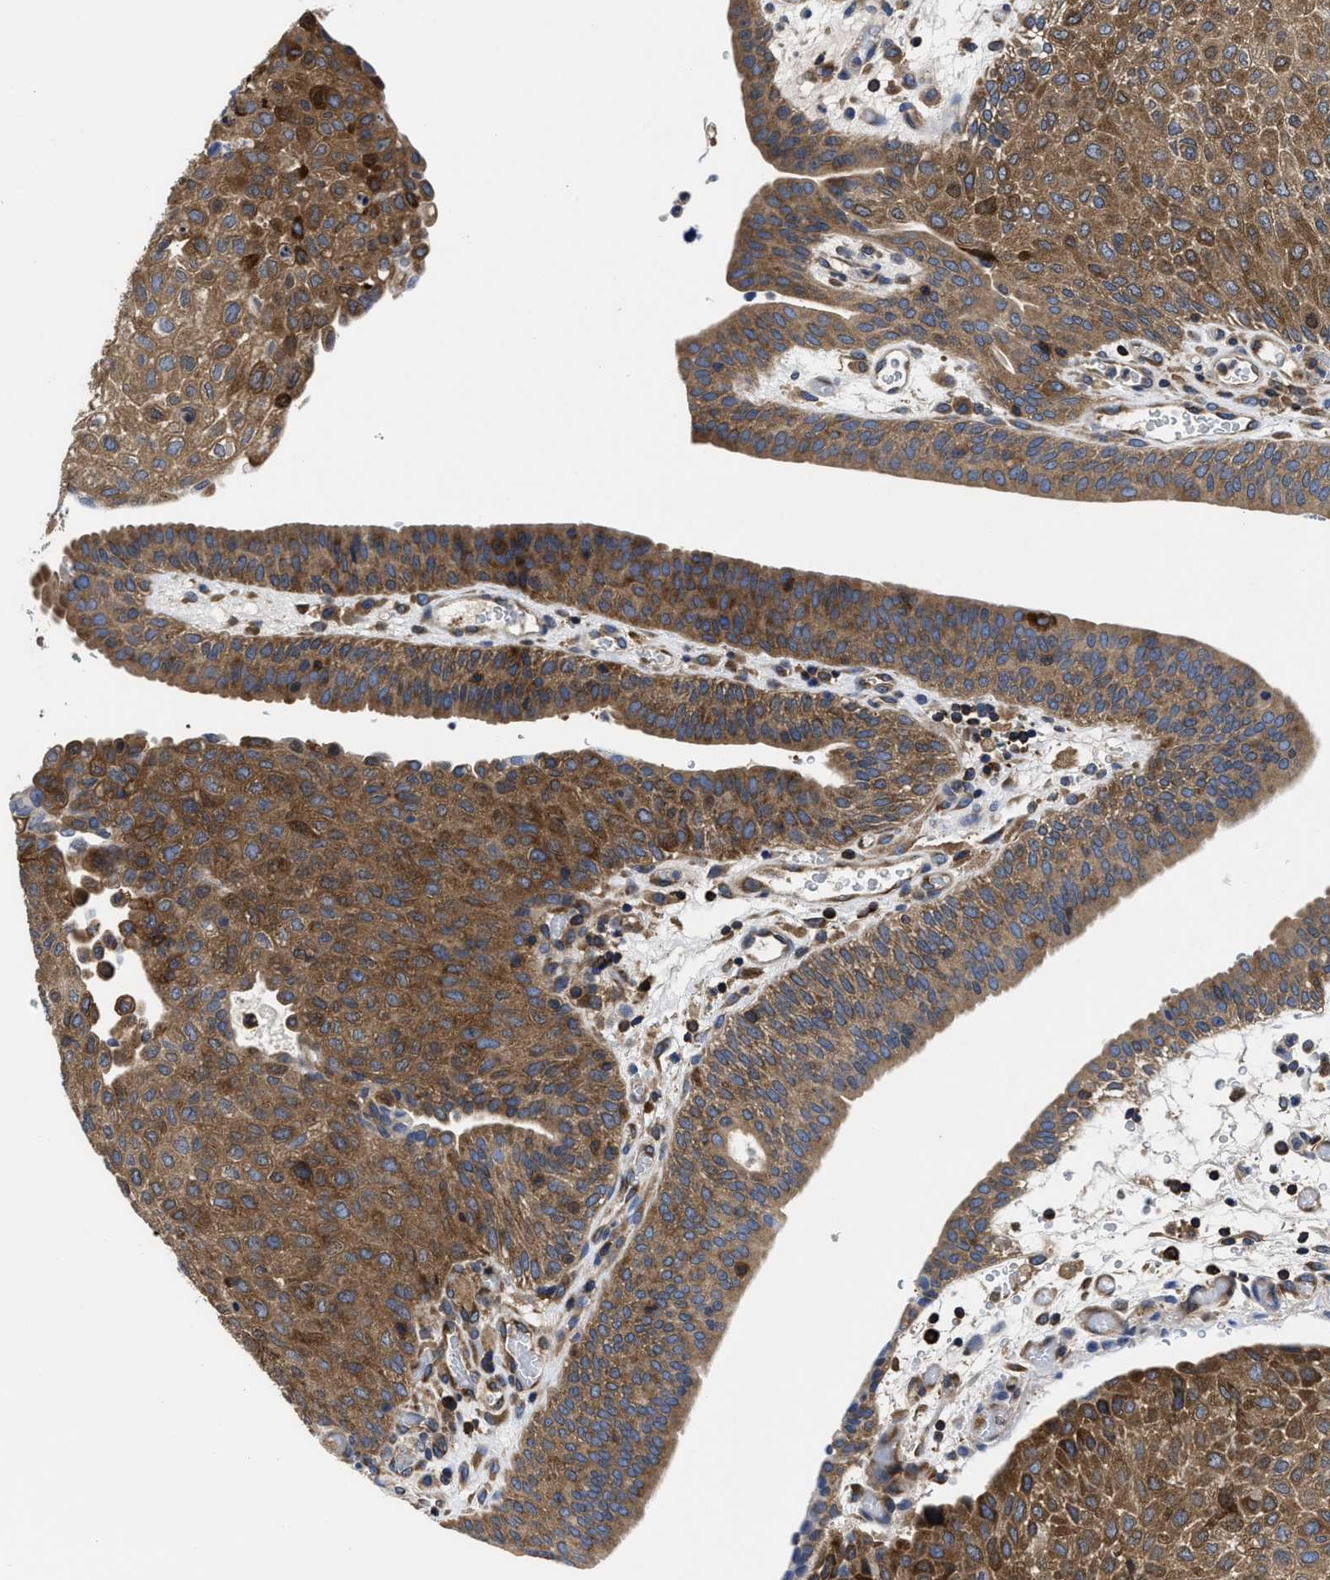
{"staining": {"intensity": "moderate", "quantity": ">75%", "location": "cytoplasmic/membranous"}, "tissue": "urothelial cancer", "cell_type": "Tumor cells", "image_type": "cancer", "snomed": [{"axis": "morphology", "description": "Urothelial carcinoma, Low grade"}, {"axis": "morphology", "description": "Urothelial carcinoma, High grade"}, {"axis": "topography", "description": "Urinary bladder"}], "caption": "The micrograph shows staining of high-grade urothelial carcinoma, revealing moderate cytoplasmic/membranous protein positivity (brown color) within tumor cells.", "gene": "YARS1", "patient": {"sex": "male", "age": 35}}